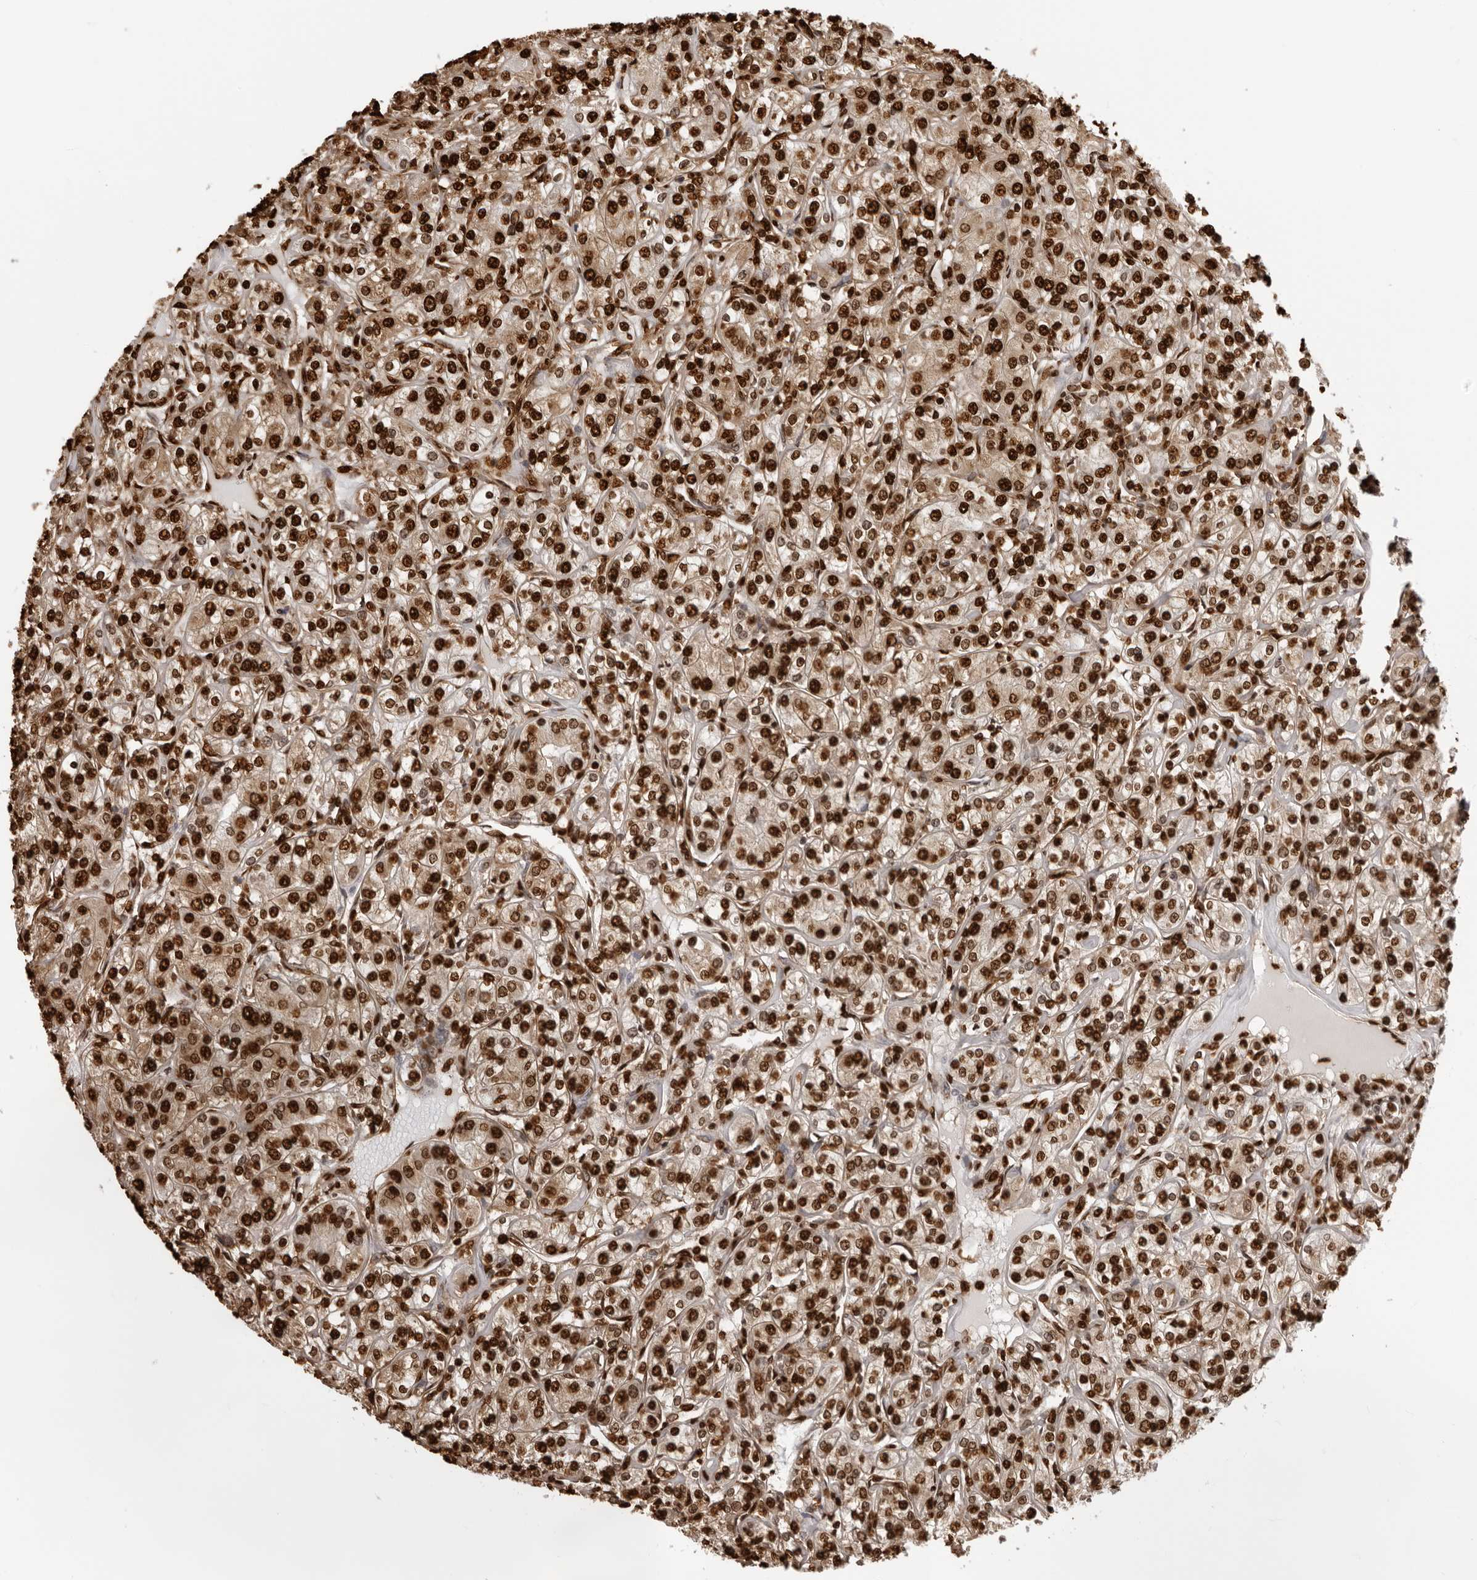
{"staining": {"intensity": "strong", "quantity": ">75%", "location": "nuclear"}, "tissue": "renal cancer", "cell_type": "Tumor cells", "image_type": "cancer", "snomed": [{"axis": "morphology", "description": "Adenocarcinoma, NOS"}, {"axis": "topography", "description": "Kidney"}], "caption": "Renal cancer stained for a protein exhibits strong nuclear positivity in tumor cells. (IHC, brightfield microscopy, high magnification).", "gene": "ZFP91", "patient": {"sex": "male", "age": 77}}